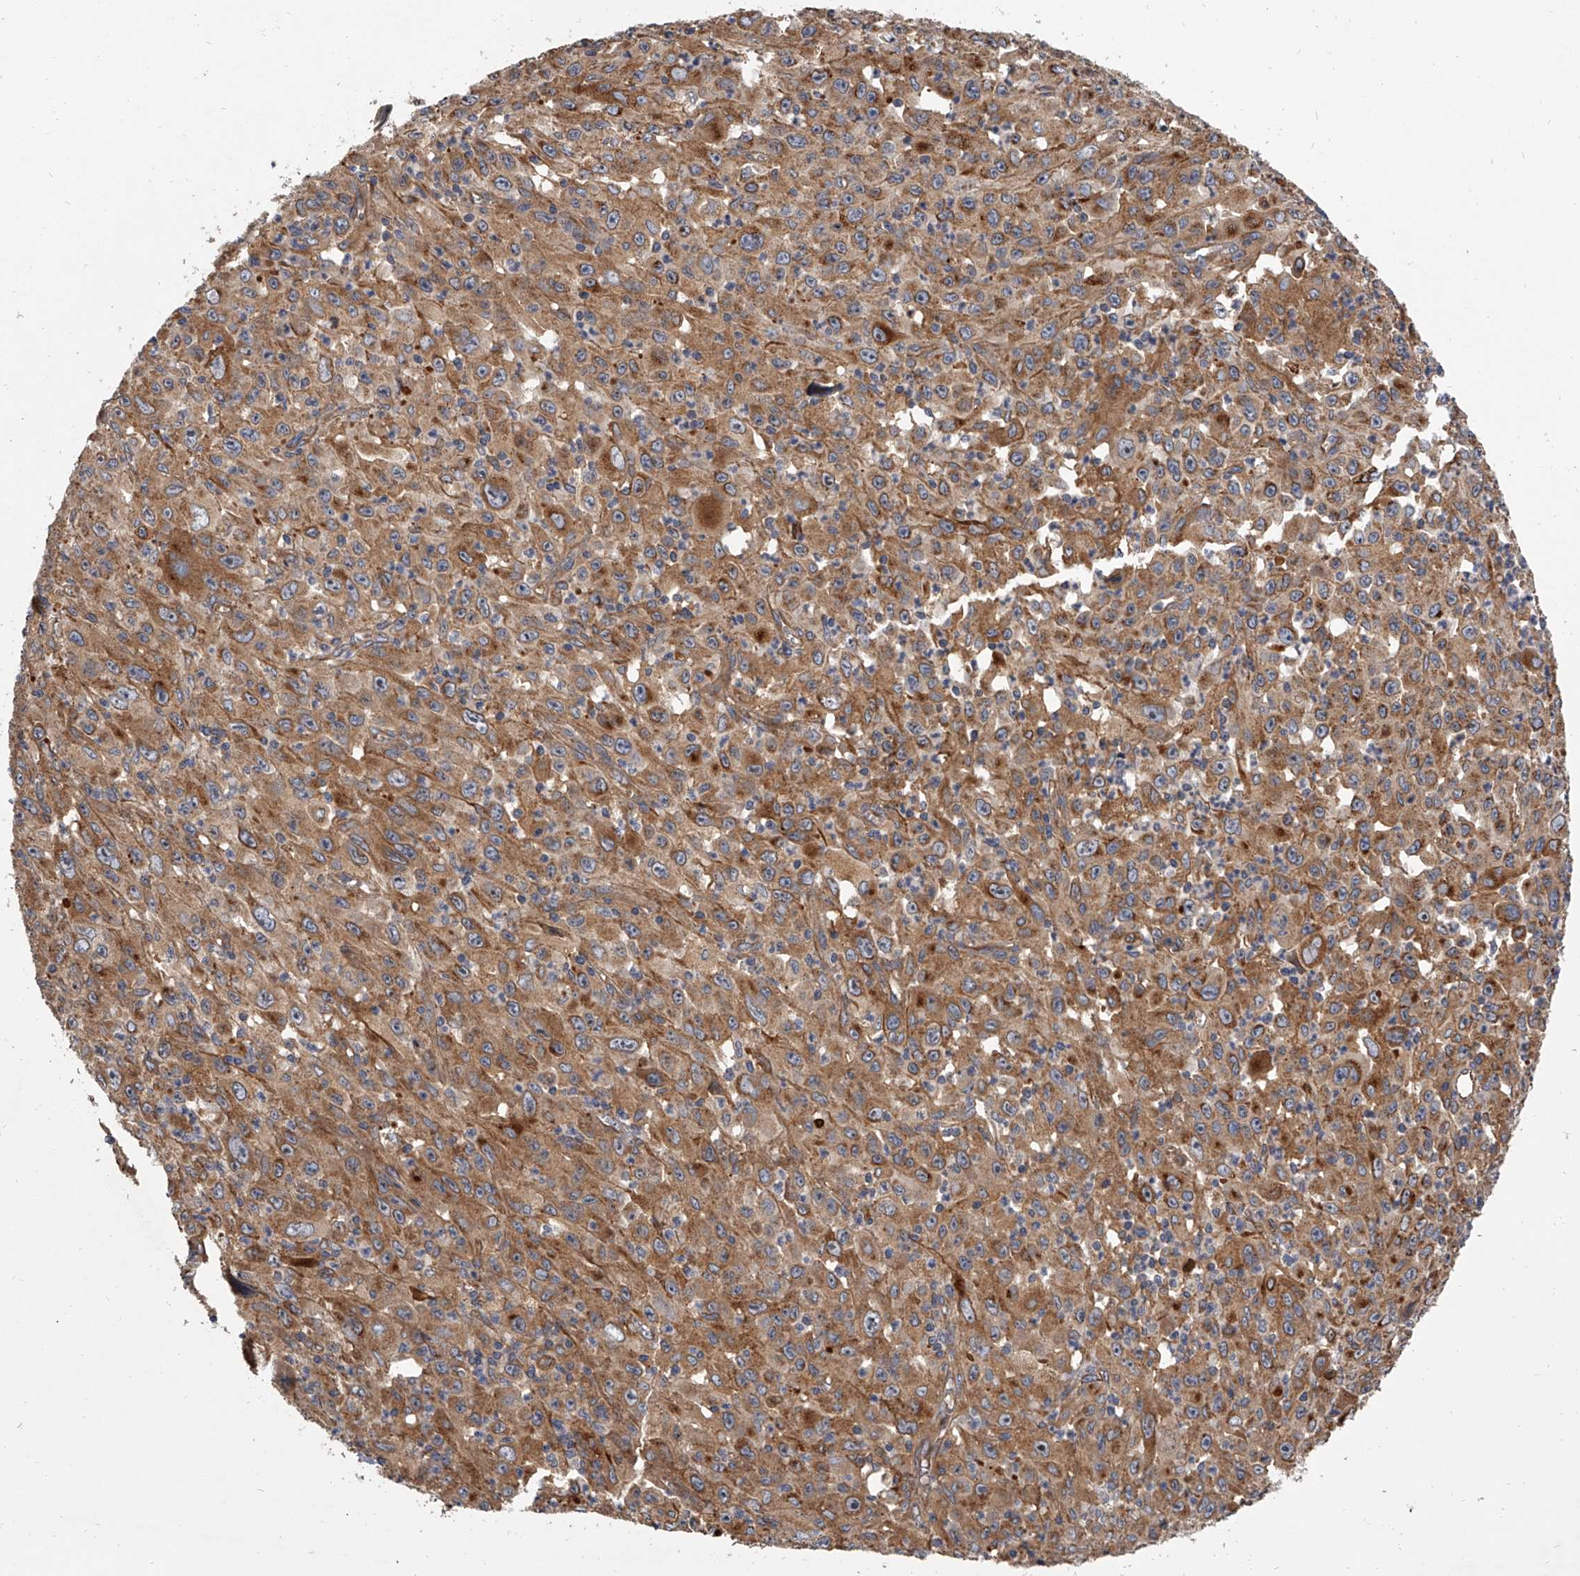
{"staining": {"intensity": "moderate", "quantity": ">75%", "location": "cytoplasmic/membranous"}, "tissue": "melanoma", "cell_type": "Tumor cells", "image_type": "cancer", "snomed": [{"axis": "morphology", "description": "Malignant melanoma, Metastatic site"}, {"axis": "topography", "description": "Skin"}], "caption": "IHC (DAB) staining of malignant melanoma (metastatic site) displays moderate cytoplasmic/membranous protein staining in about >75% of tumor cells.", "gene": "EXOC4", "patient": {"sex": "female", "age": 56}}